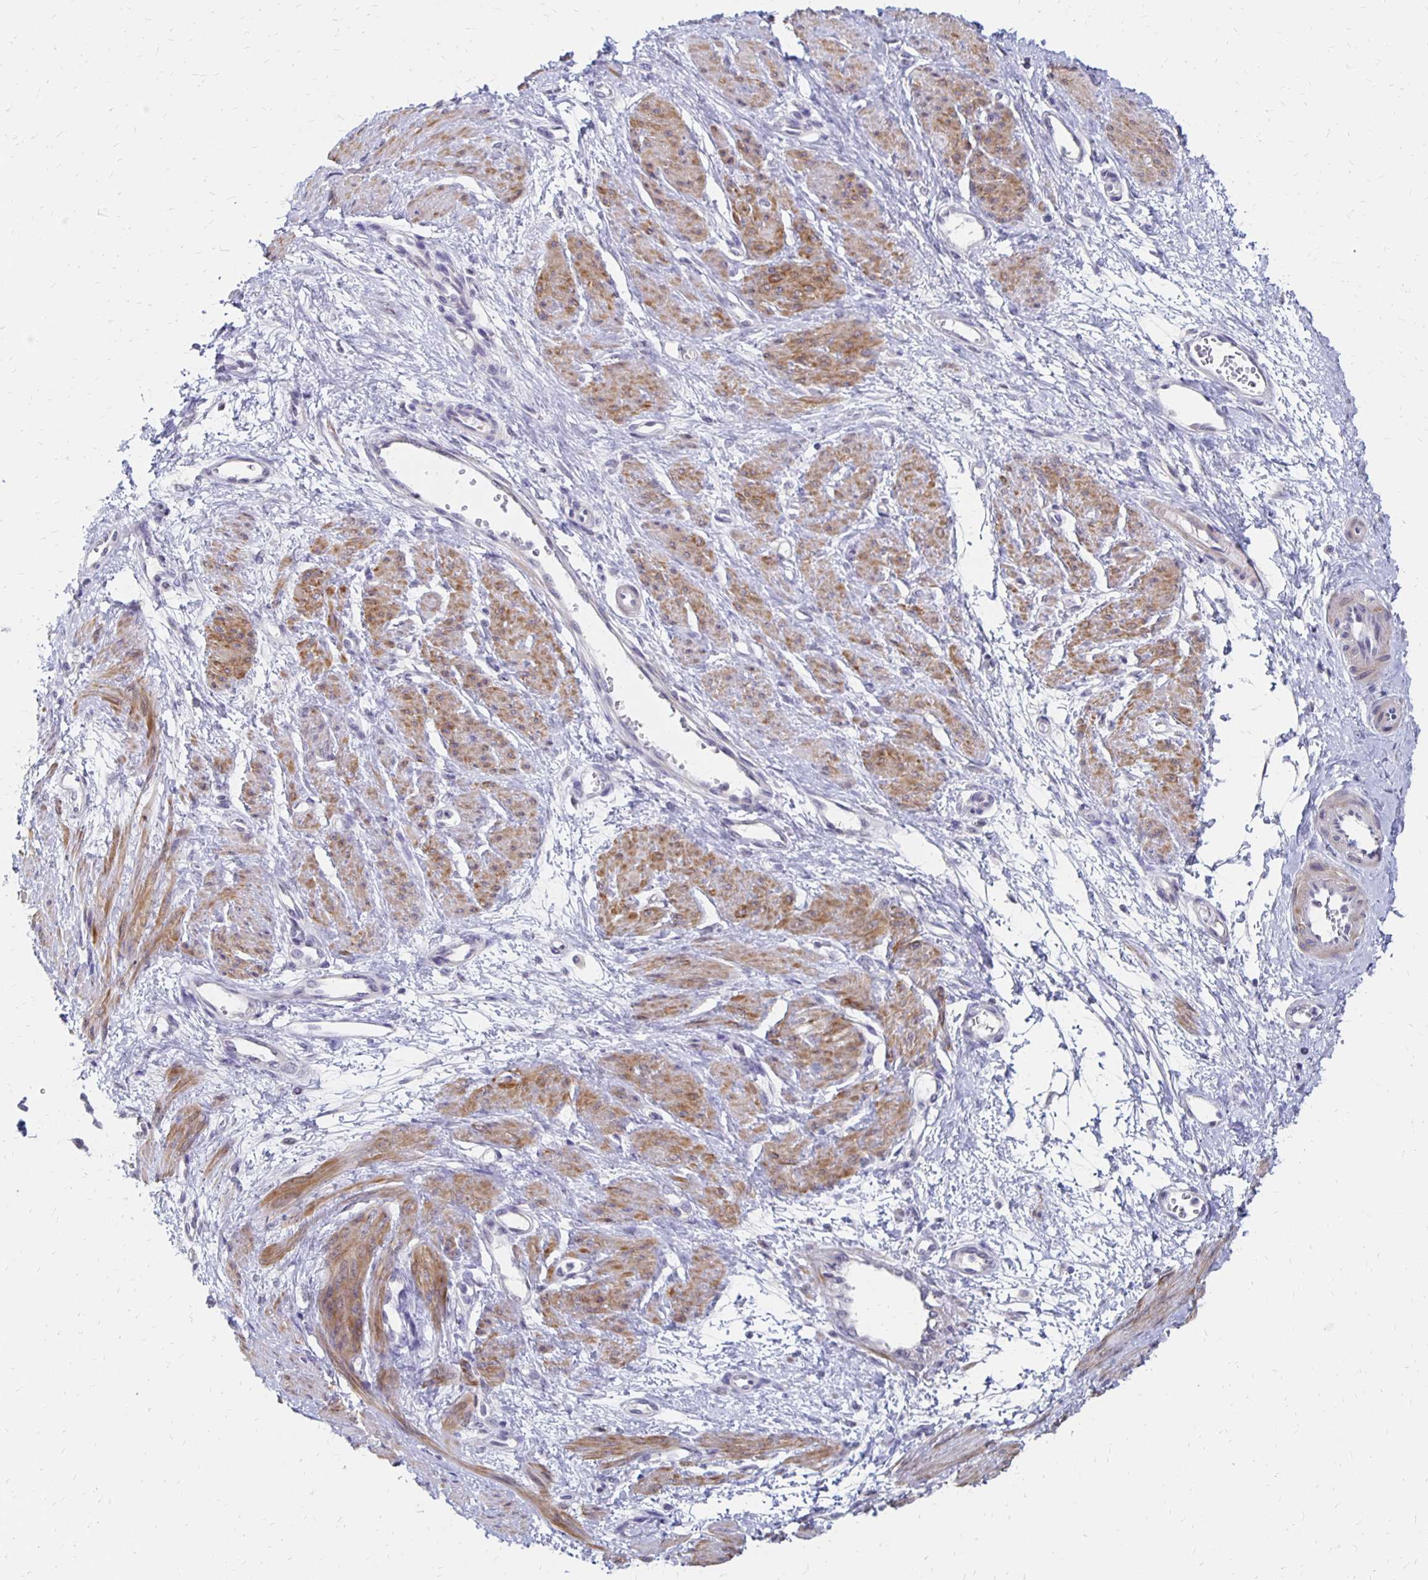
{"staining": {"intensity": "moderate", "quantity": ">75%", "location": "cytoplasmic/membranous"}, "tissue": "smooth muscle", "cell_type": "Smooth muscle cells", "image_type": "normal", "snomed": [{"axis": "morphology", "description": "Normal tissue, NOS"}, {"axis": "topography", "description": "Smooth muscle"}, {"axis": "topography", "description": "Uterus"}], "caption": "Immunohistochemistry (IHC) micrograph of unremarkable smooth muscle stained for a protein (brown), which displays medium levels of moderate cytoplasmic/membranous staining in approximately >75% of smooth muscle cells.", "gene": "ATOSB", "patient": {"sex": "female", "age": 39}}